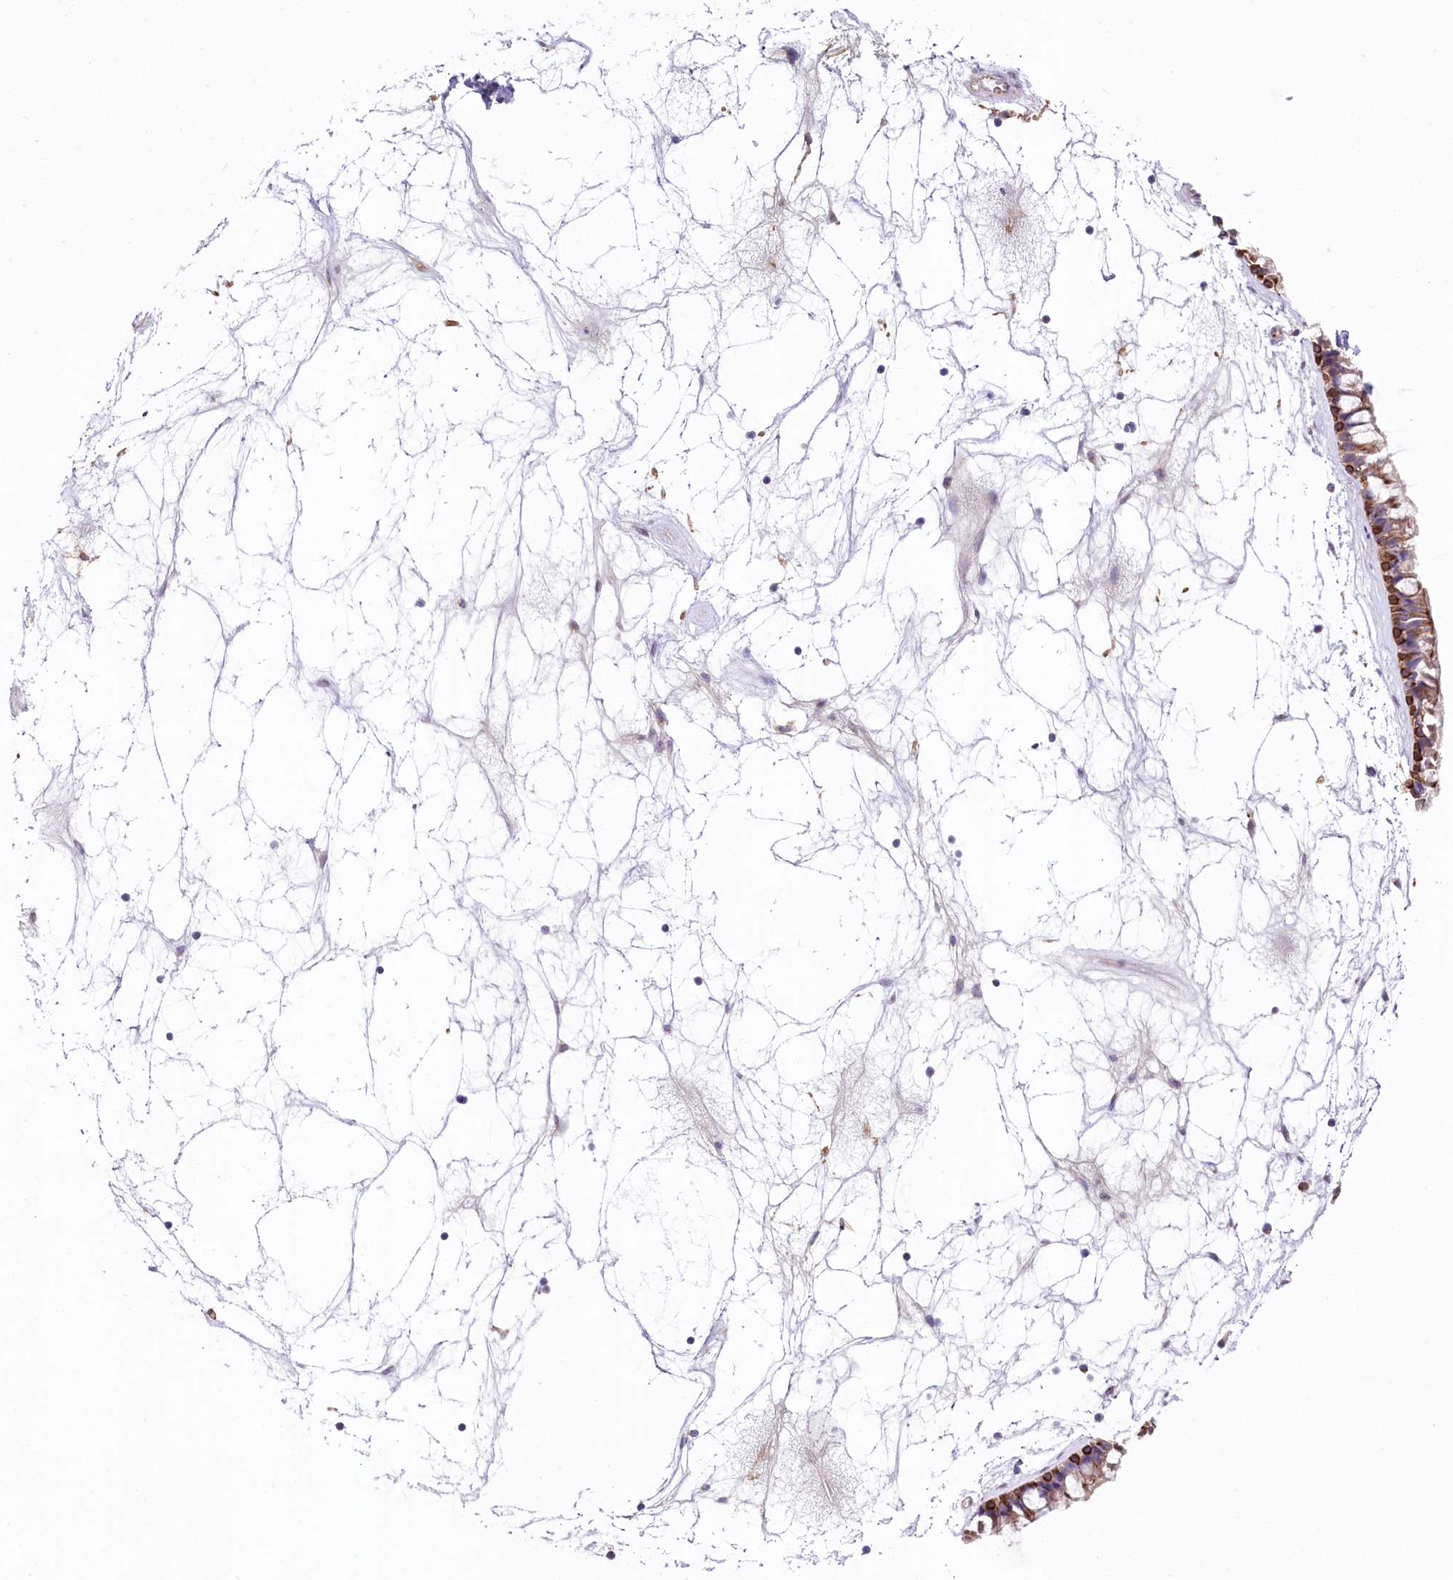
{"staining": {"intensity": "moderate", "quantity": ">75%", "location": "cytoplasmic/membranous"}, "tissue": "nasopharynx", "cell_type": "Respiratory epithelial cells", "image_type": "normal", "snomed": [{"axis": "morphology", "description": "Normal tissue, NOS"}, {"axis": "topography", "description": "Nasopharynx"}], "caption": "High-power microscopy captured an immunohistochemistry image of unremarkable nasopharynx, revealing moderate cytoplasmic/membranous positivity in approximately >75% of respiratory epithelial cells.", "gene": "STX6", "patient": {"sex": "male", "age": 64}}